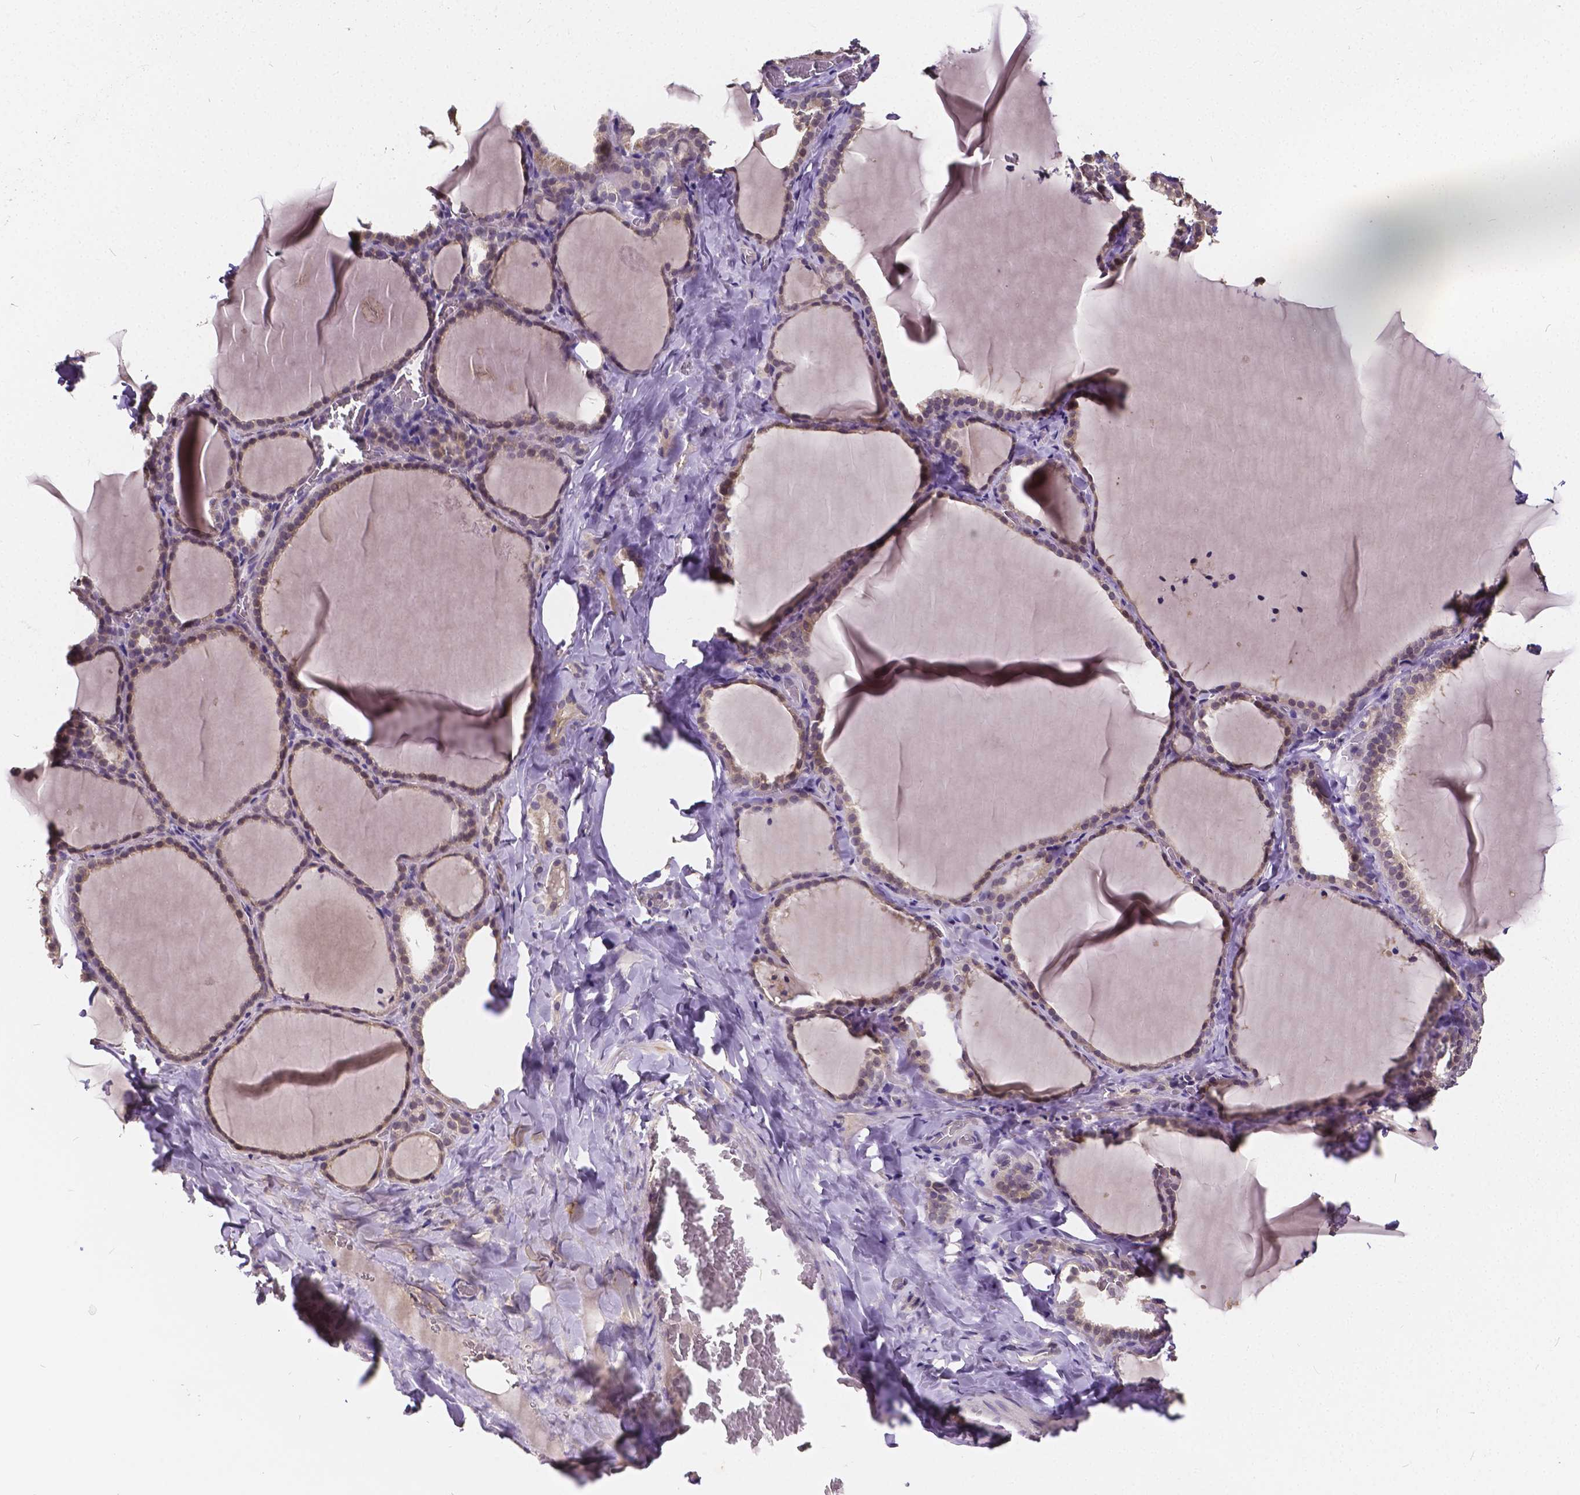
{"staining": {"intensity": "weak", "quantity": "25%-75%", "location": "cytoplasmic/membranous"}, "tissue": "thyroid gland", "cell_type": "Glandular cells", "image_type": "normal", "snomed": [{"axis": "morphology", "description": "Normal tissue, NOS"}, {"axis": "topography", "description": "Thyroid gland"}], "caption": "Protein positivity by IHC shows weak cytoplasmic/membranous expression in about 25%-75% of glandular cells in normal thyroid gland. (DAB (3,3'-diaminobenzidine) = brown stain, brightfield microscopy at high magnification).", "gene": "CTNNA2", "patient": {"sex": "female", "age": 22}}